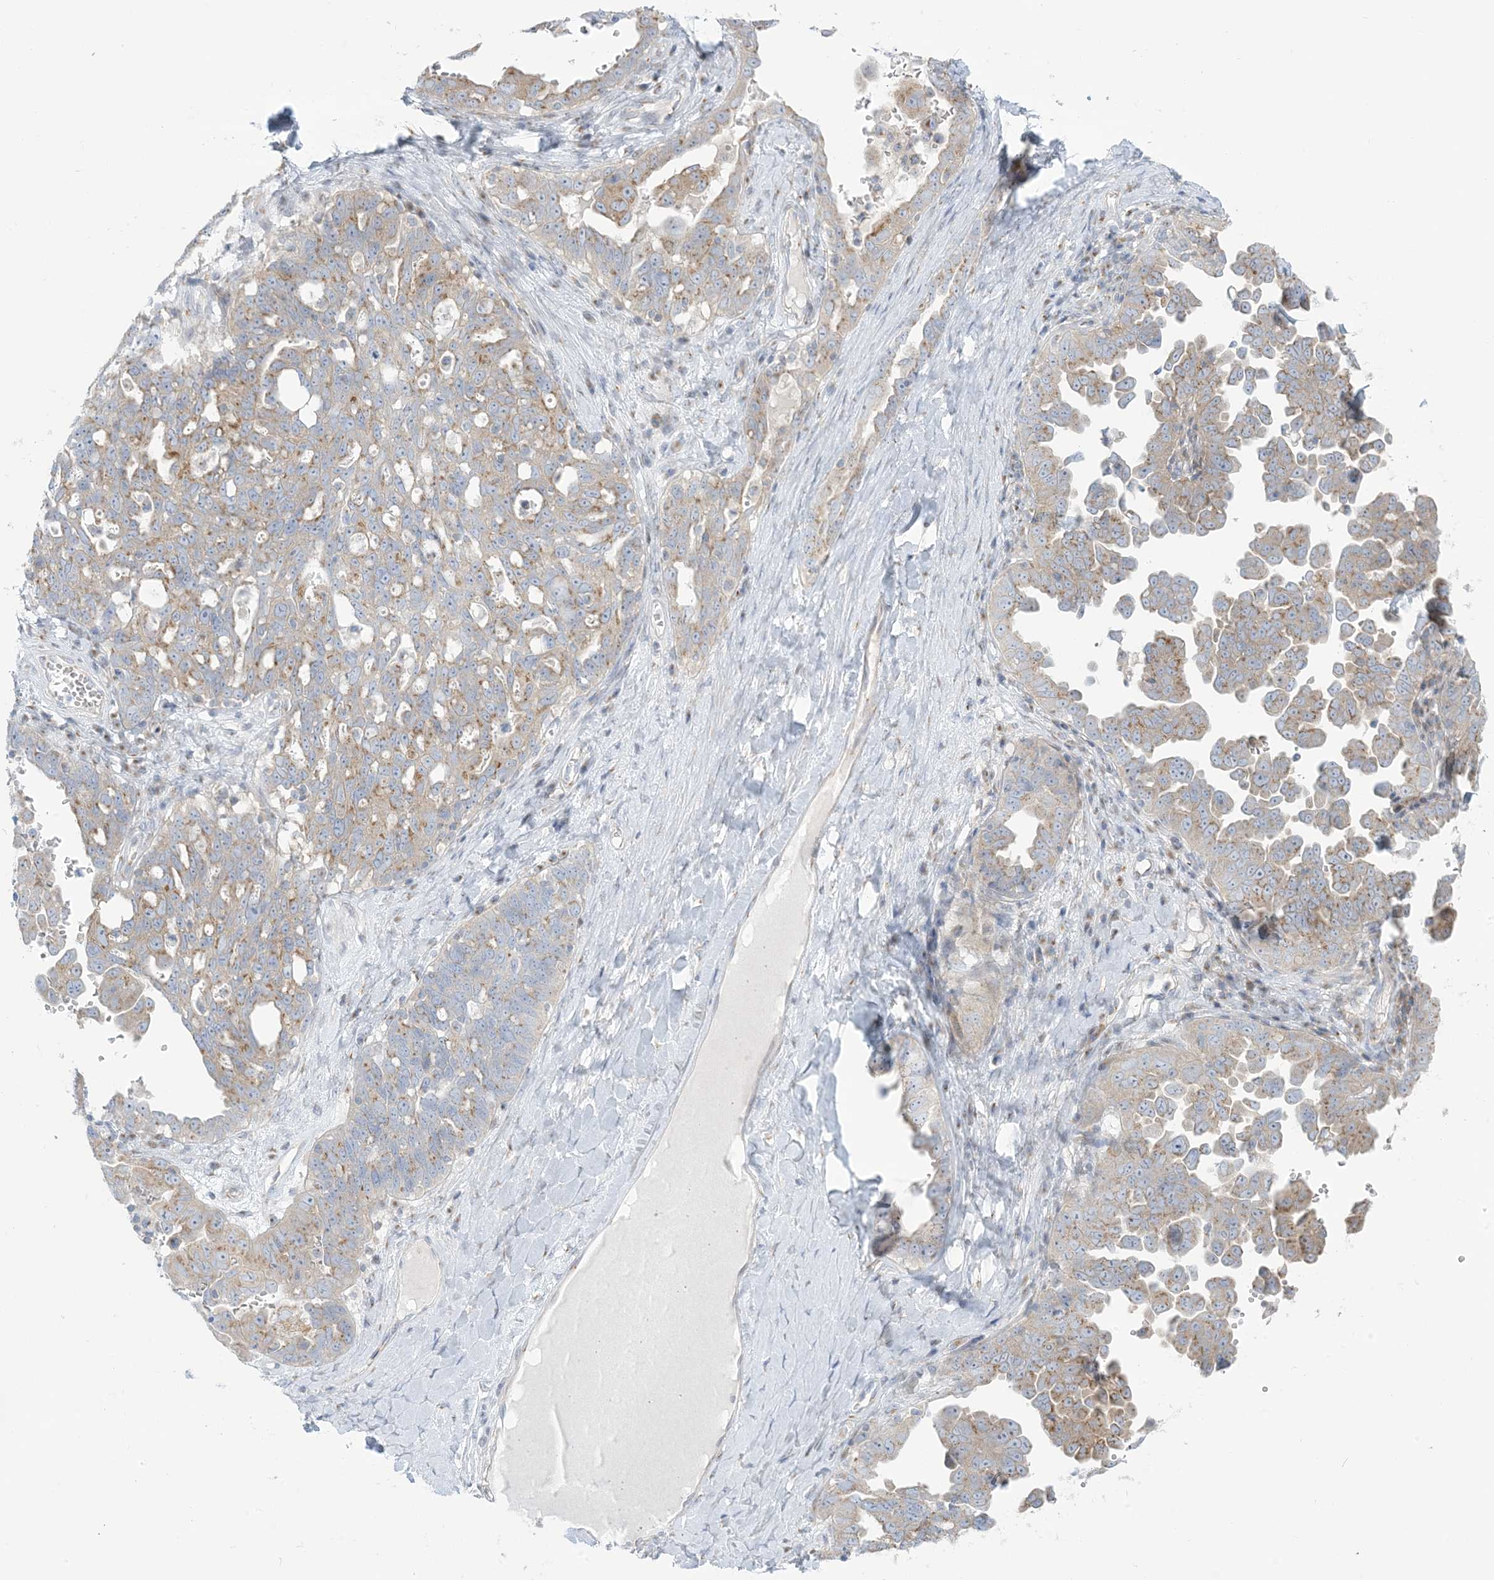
{"staining": {"intensity": "moderate", "quantity": "25%-75%", "location": "cytoplasmic/membranous"}, "tissue": "ovarian cancer", "cell_type": "Tumor cells", "image_type": "cancer", "snomed": [{"axis": "morphology", "description": "Carcinoma, endometroid"}, {"axis": "topography", "description": "Ovary"}], "caption": "A high-resolution histopathology image shows IHC staining of ovarian cancer (endometroid carcinoma), which displays moderate cytoplasmic/membranous expression in approximately 25%-75% of tumor cells. (DAB IHC, brown staining for protein, blue staining for nuclei).", "gene": "AFTPH", "patient": {"sex": "female", "age": 62}}